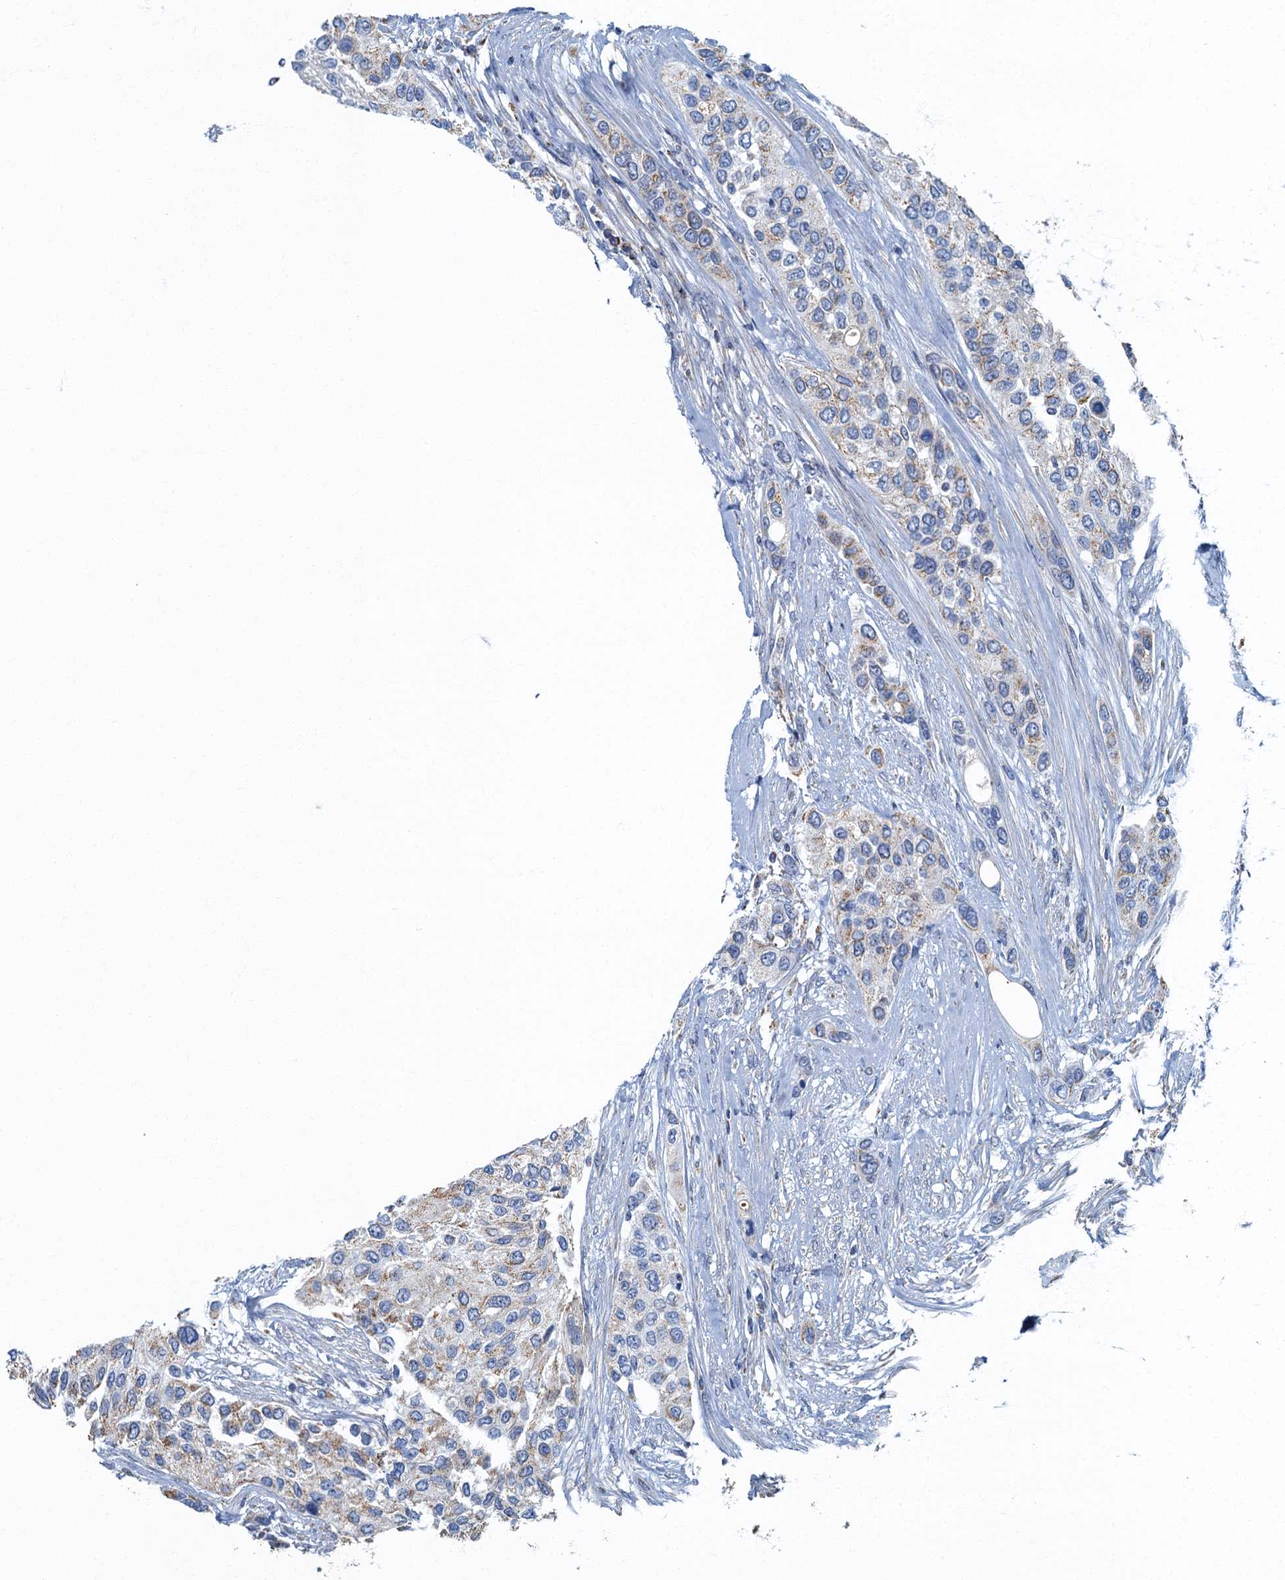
{"staining": {"intensity": "moderate", "quantity": "25%-75%", "location": "cytoplasmic/membranous"}, "tissue": "urothelial cancer", "cell_type": "Tumor cells", "image_type": "cancer", "snomed": [{"axis": "morphology", "description": "Normal tissue, NOS"}, {"axis": "morphology", "description": "Urothelial carcinoma, High grade"}, {"axis": "topography", "description": "Vascular tissue"}, {"axis": "topography", "description": "Urinary bladder"}], "caption": "Immunohistochemical staining of urothelial cancer demonstrates moderate cytoplasmic/membranous protein expression in approximately 25%-75% of tumor cells.", "gene": "RAD9B", "patient": {"sex": "female", "age": 56}}